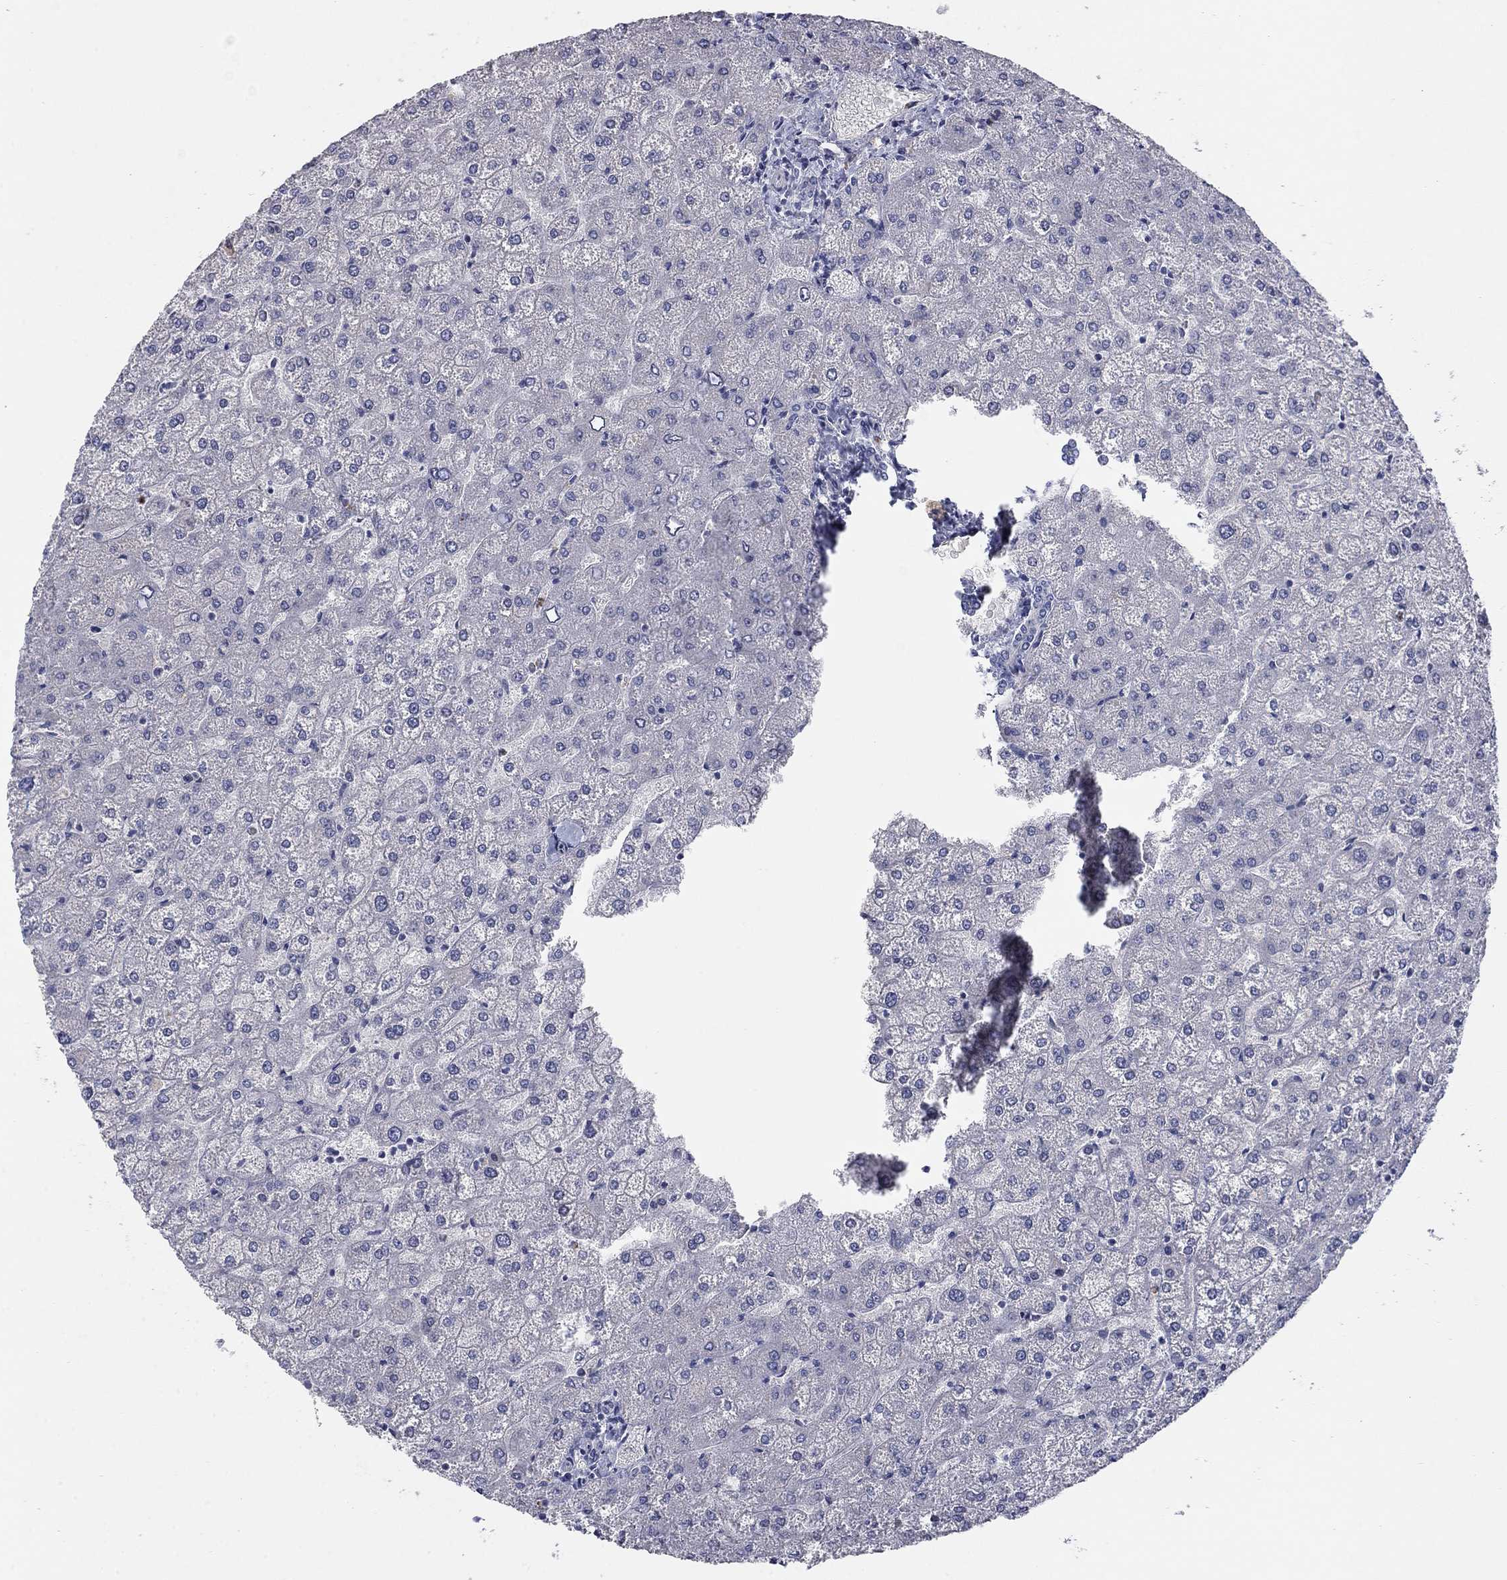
{"staining": {"intensity": "negative", "quantity": "none", "location": "none"}, "tissue": "liver", "cell_type": "Cholangiocytes", "image_type": "normal", "snomed": [{"axis": "morphology", "description": "Normal tissue, NOS"}, {"axis": "topography", "description": "Liver"}], "caption": "Cholangiocytes show no significant positivity in unremarkable liver. Nuclei are stained in blue.", "gene": "TMEM249", "patient": {"sex": "female", "age": 32}}